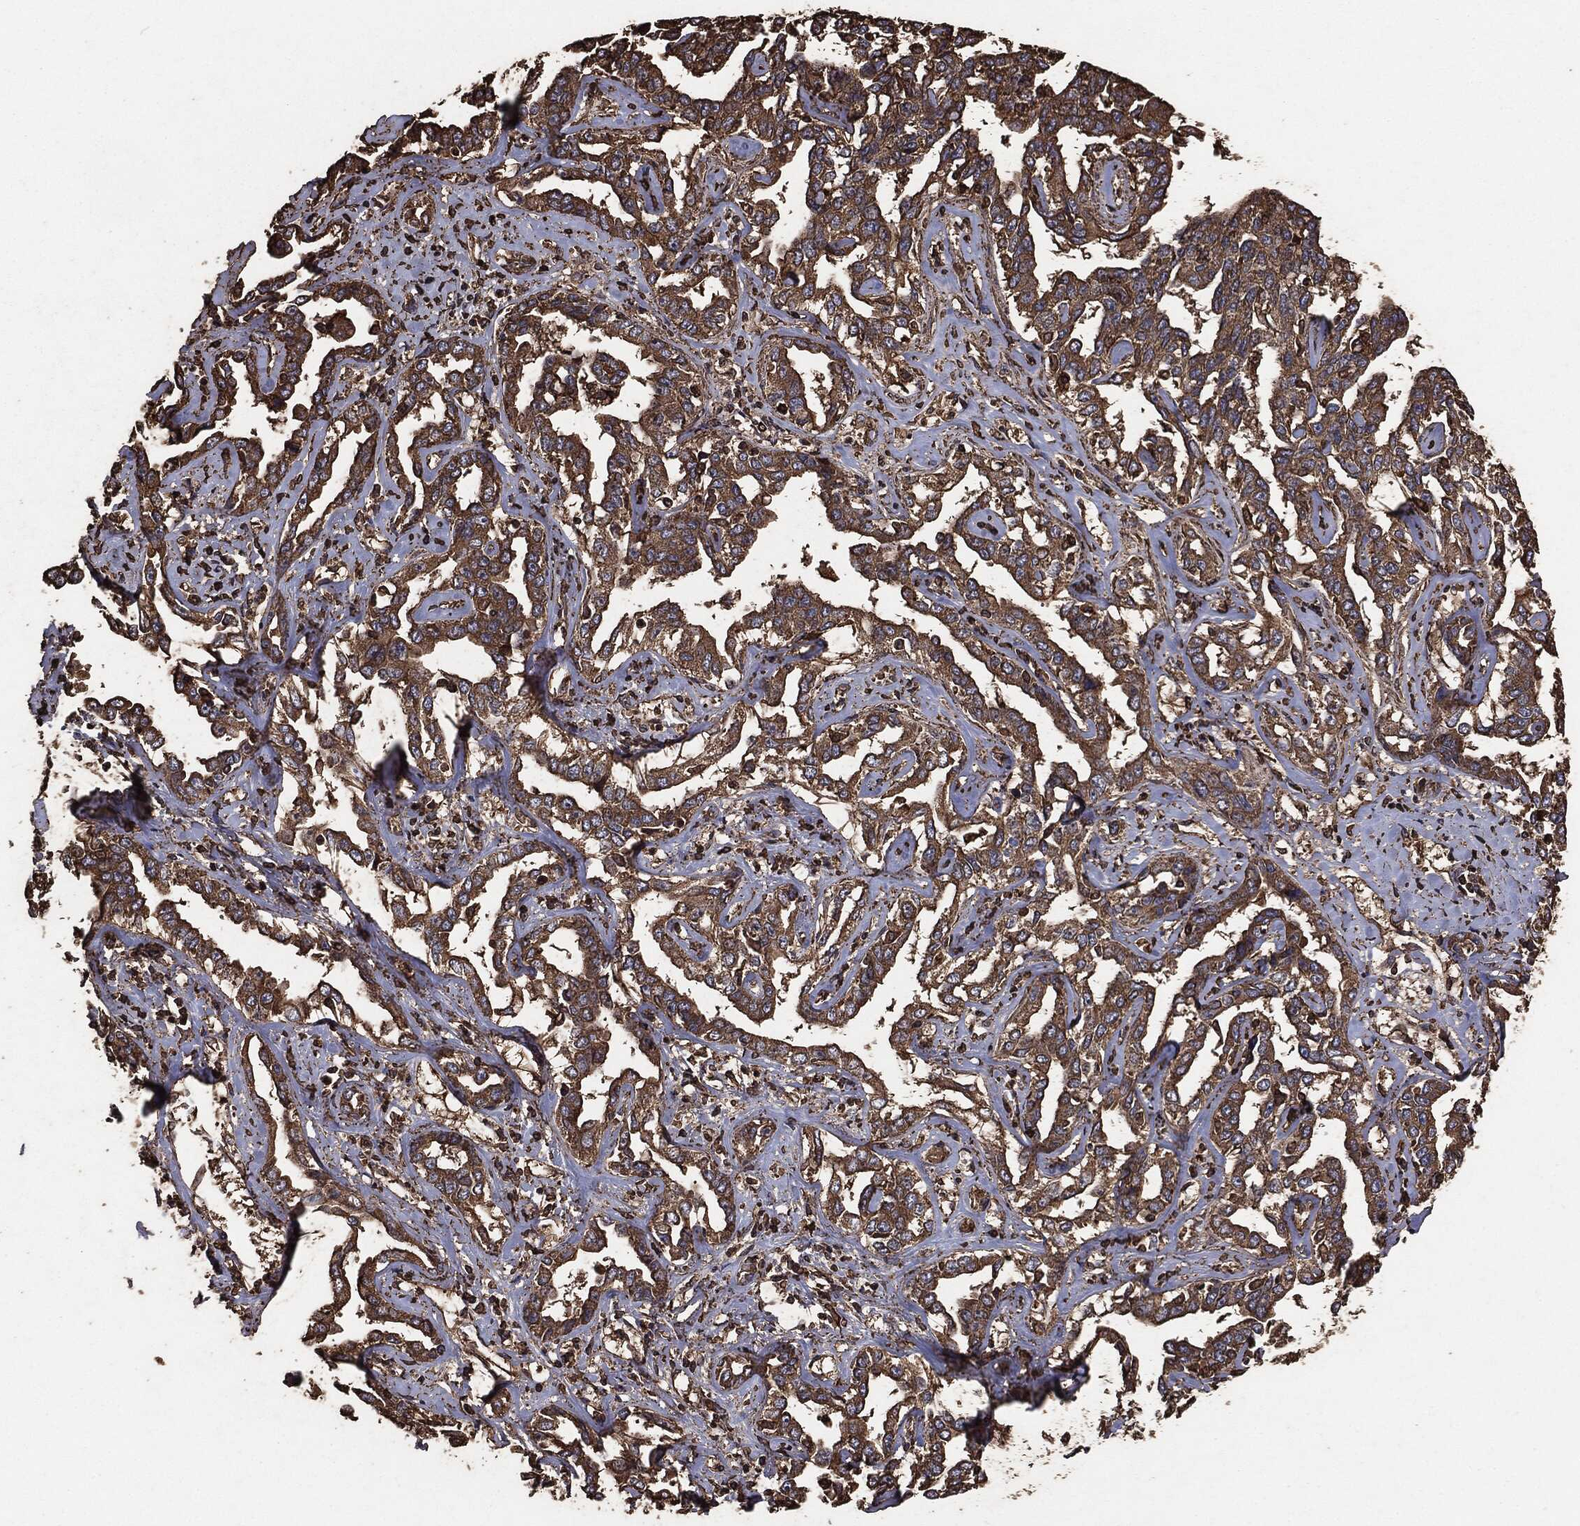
{"staining": {"intensity": "moderate", "quantity": ">75%", "location": "cytoplasmic/membranous"}, "tissue": "liver cancer", "cell_type": "Tumor cells", "image_type": "cancer", "snomed": [{"axis": "morphology", "description": "Cholangiocarcinoma"}, {"axis": "topography", "description": "Liver"}], "caption": "Protein expression analysis of human liver cholangiocarcinoma reveals moderate cytoplasmic/membranous positivity in approximately >75% of tumor cells. The protein of interest is shown in brown color, while the nuclei are stained blue.", "gene": "MTOR", "patient": {"sex": "male", "age": 59}}